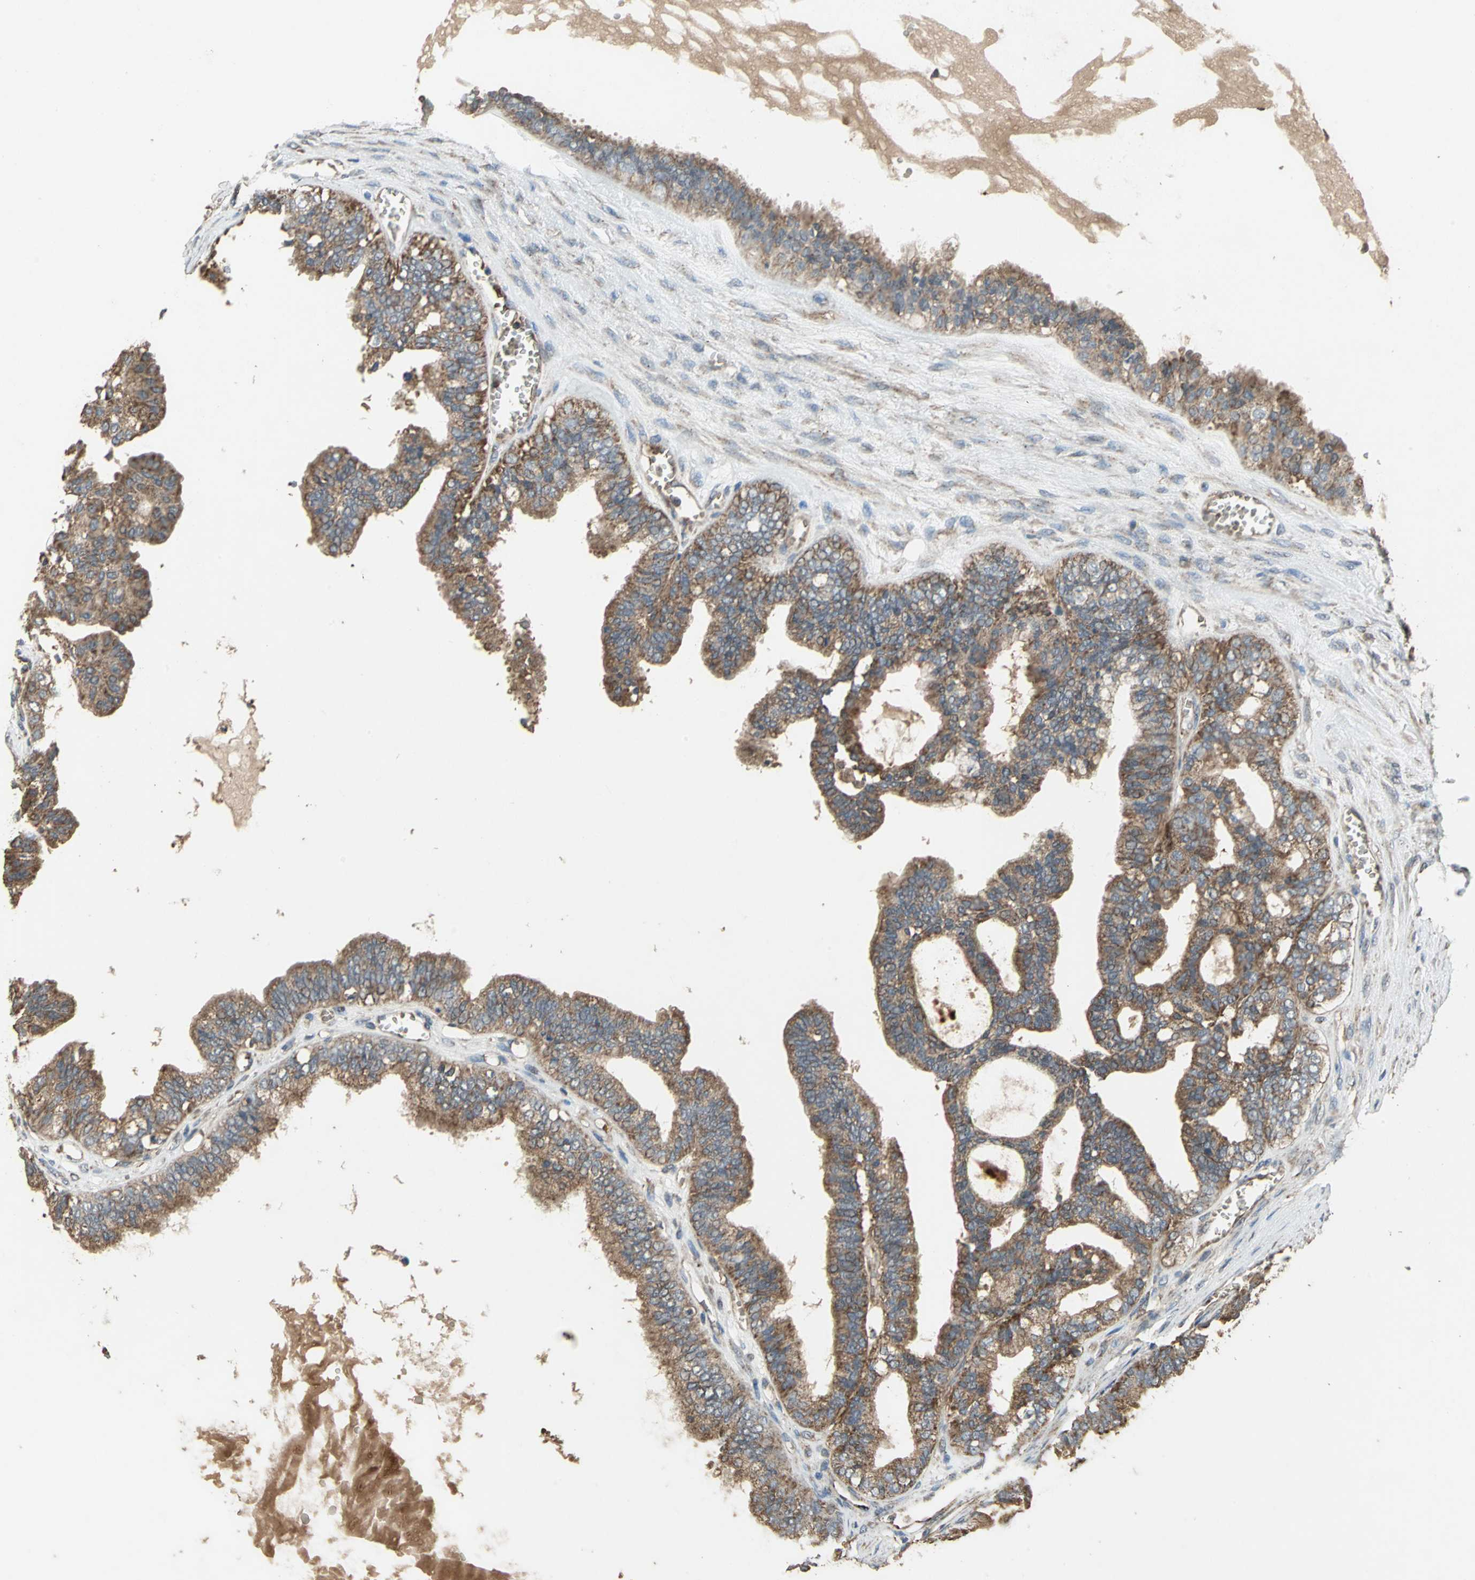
{"staining": {"intensity": "strong", "quantity": ">75%", "location": "cytoplasmic/membranous"}, "tissue": "ovarian cancer", "cell_type": "Tumor cells", "image_type": "cancer", "snomed": [{"axis": "morphology", "description": "Carcinoma, NOS"}, {"axis": "morphology", "description": "Carcinoma, endometroid"}, {"axis": "topography", "description": "Ovary"}], "caption": "This photomicrograph reveals immunohistochemistry staining of human carcinoma (ovarian), with high strong cytoplasmic/membranous expression in about >75% of tumor cells.", "gene": "POLRMT", "patient": {"sex": "female", "age": 50}}